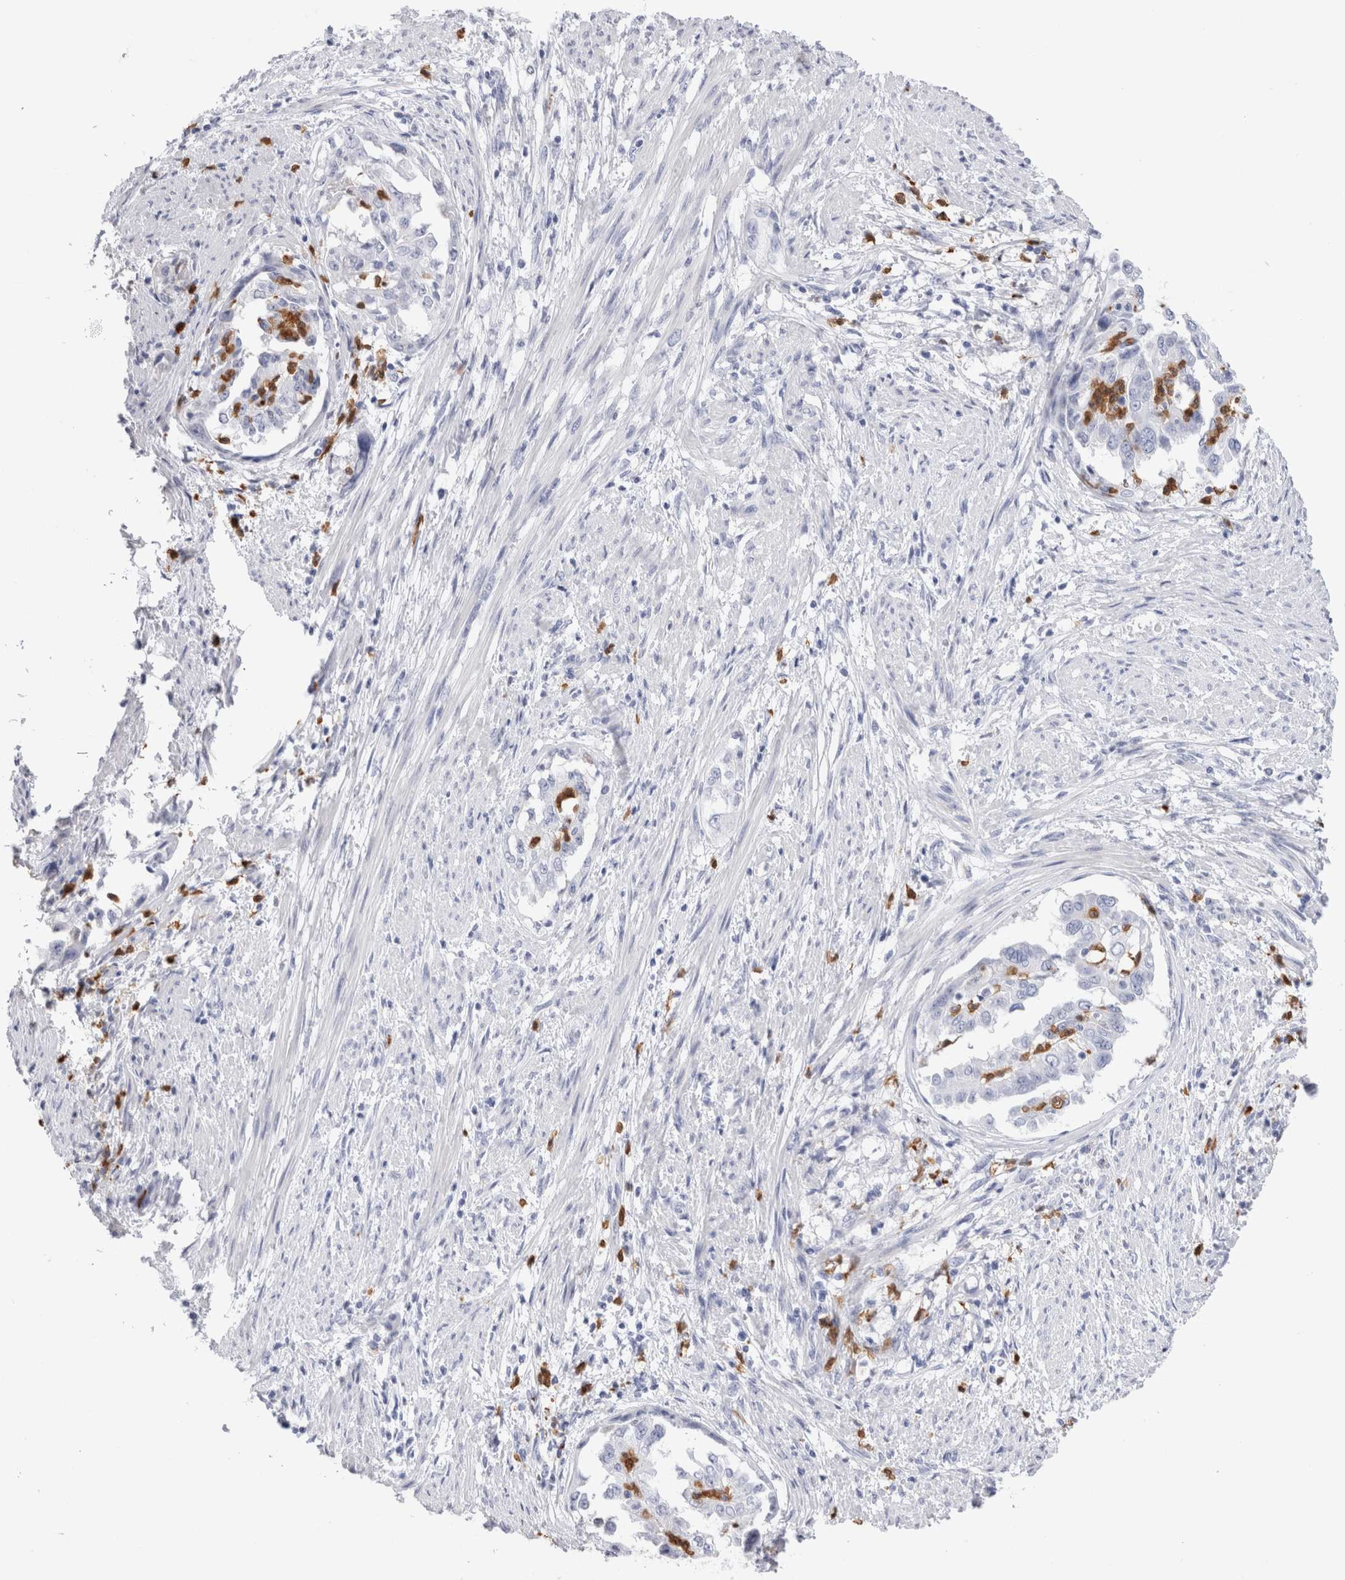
{"staining": {"intensity": "negative", "quantity": "none", "location": "none"}, "tissue": "endometrial cancer", "cell_type": "Tumor cells", "image_type": "cancer", "snomed": [{"axis": "morphology", "description": "Adenocarcinoma, NOS"}, {"axis": "topography", "description": "Endometrium"}], "caption": "Immunohistochemistry image of endometrial cancer (adenocarcinoma) stained for a protein (brown), which exhibits no expression in tumor cells. Nuclei are stained in blue.", "gene": "SLC10A5", "patient": {"sex": "female", "age": 85}}